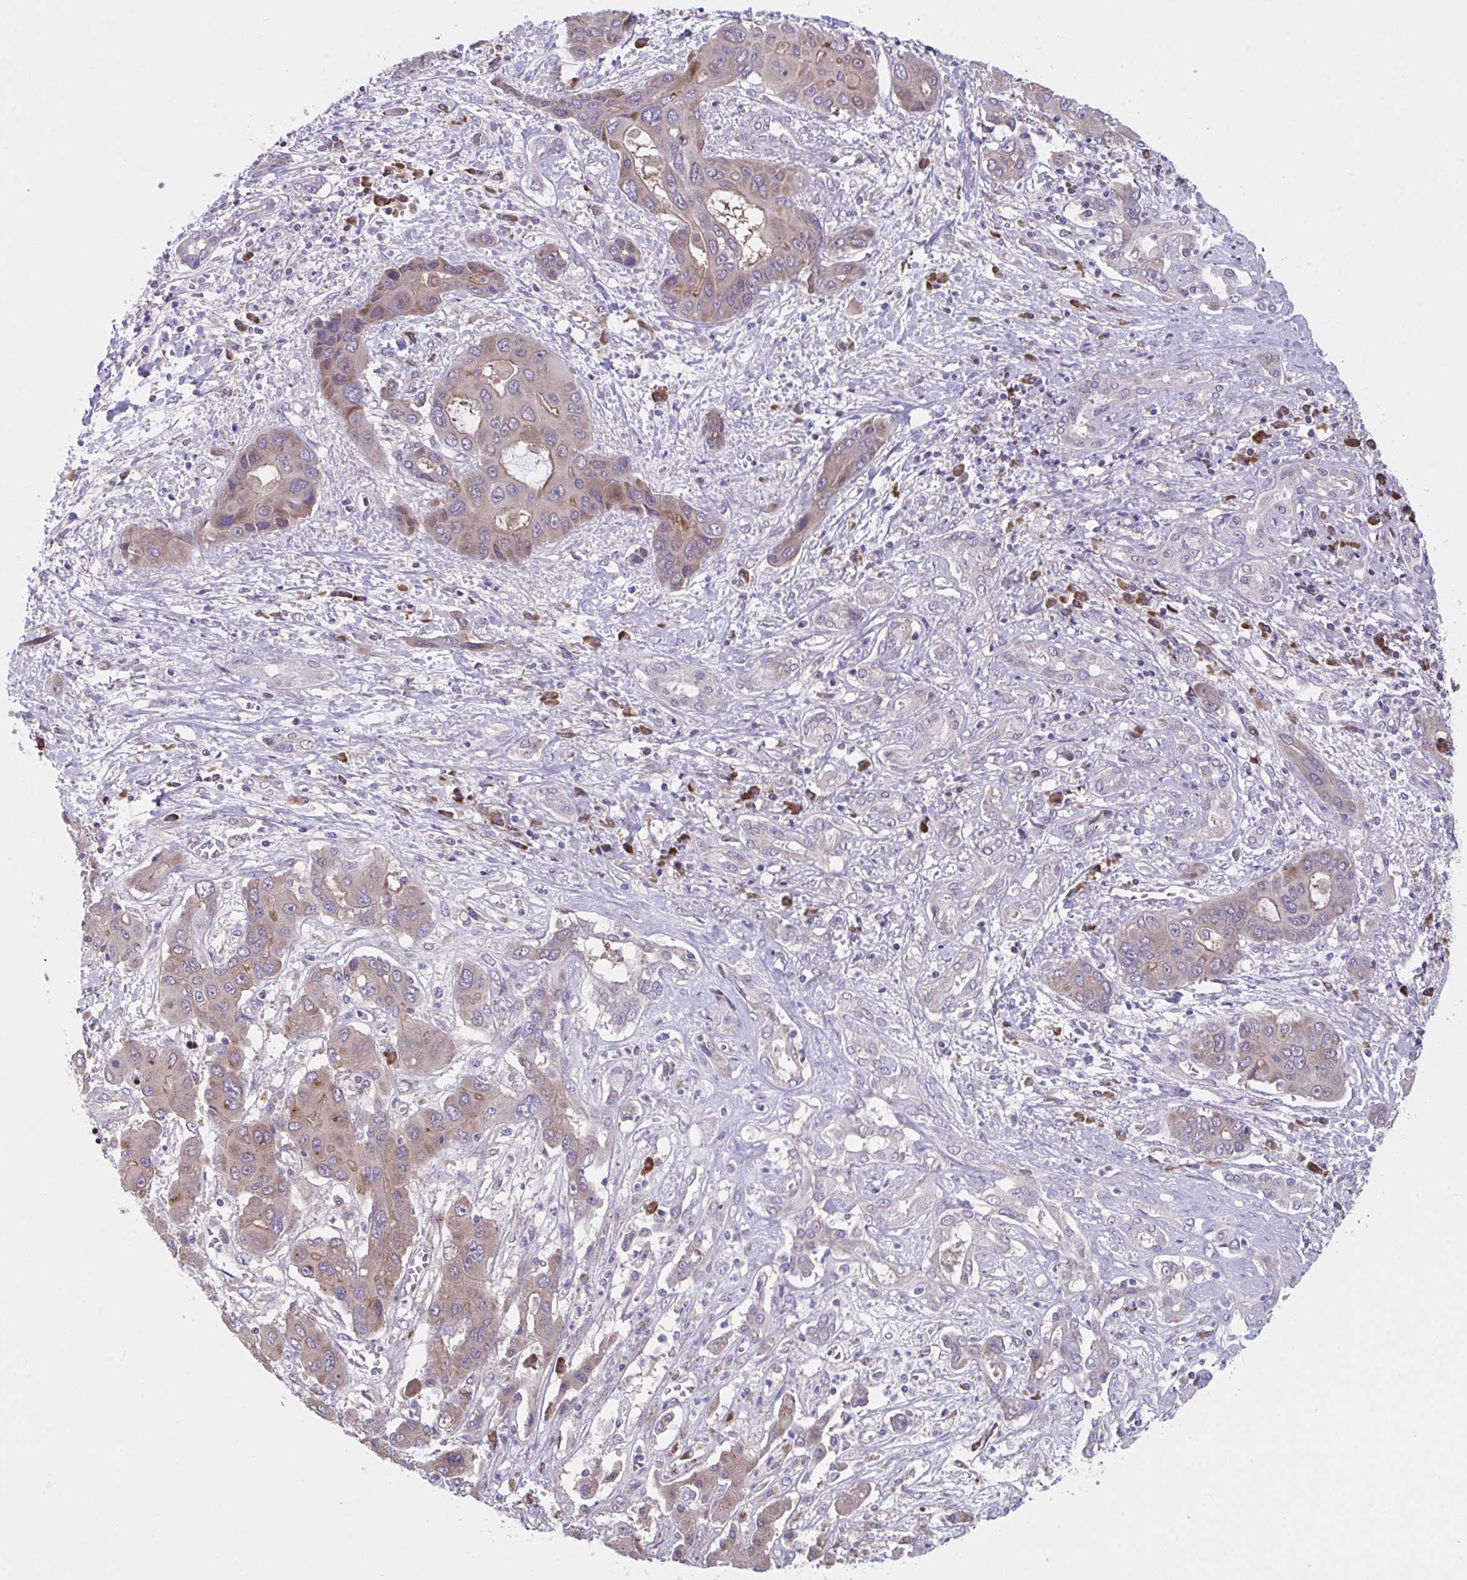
{"staining": {"intensity": "moderate", "quantity": ">75%", "location": "cytoplasmic/membranous"}, "tissue": "liver cancer", "cell_type": "Tumor cells", "image_type": "cancer", "snomed": [{"axis": "morphology", "description": "Cholangiocarcinoma"}, {"axis": "topography", "description": "Liver"}], "caption": "Immunohistochemistry (IHC) (DAB (3,3'-diaminobenzidine)) staining of cholangiocarcinoma (liver) demonstrates moderate cytoplasmic/membranous protein positivity in about >75% of tumor cells.", "gene": "SUSD4", "patient": {"sex": "male", "age": 67}}